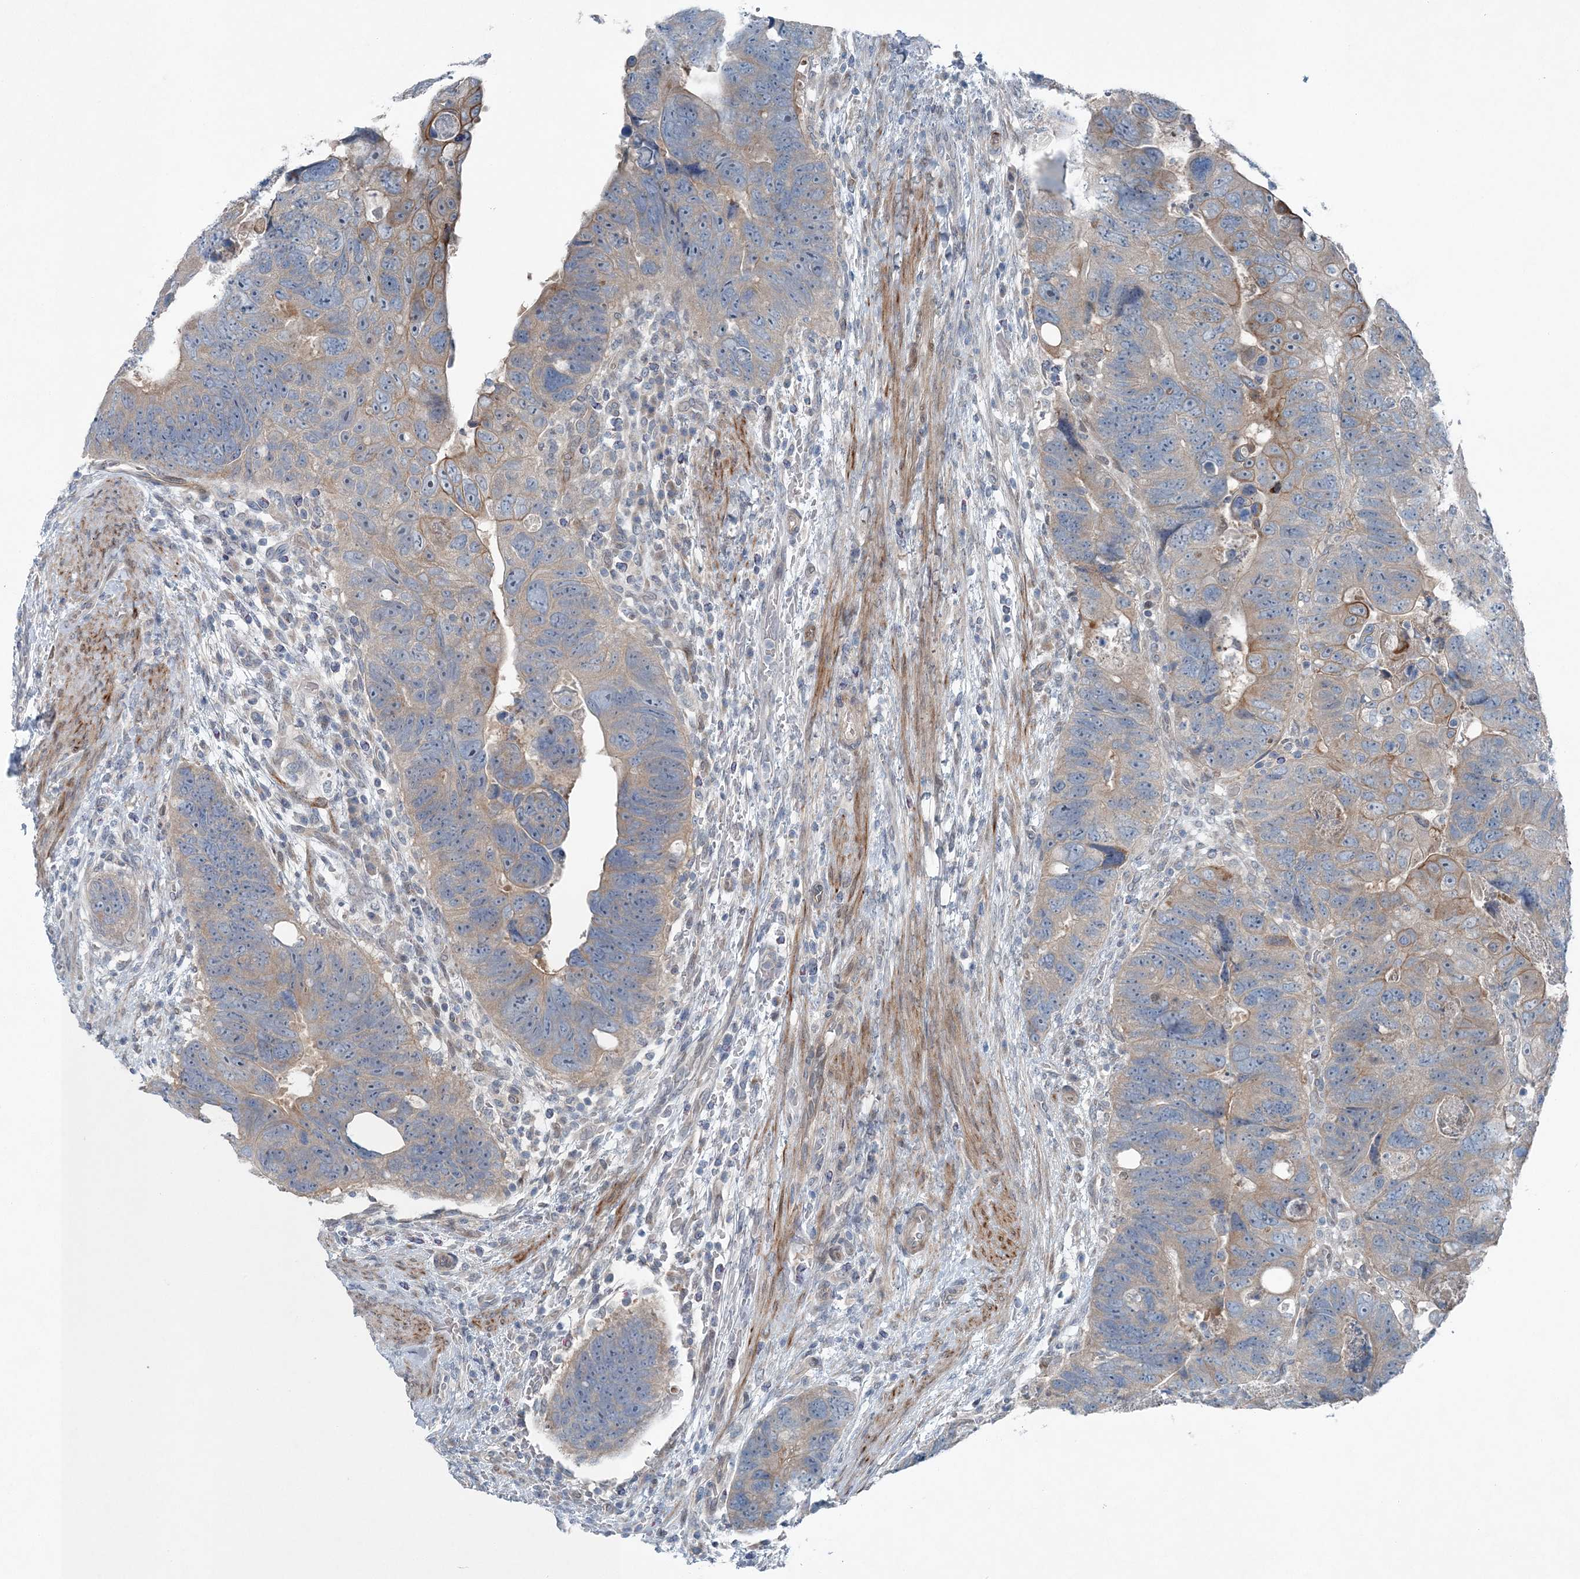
{"staining": {"intensity": "moderate", "quantity": "<25%", "location": "cytoplasmic/membranous"}, "tissue": "colorectal cancer", "cell_type": "Tumor cells", "image_type": "cancer", "snomed": [{"axis": "morphology", "description": "Adenocarcinoma, NOS"}, {"axis": "topography", "description": "Rectum"}], "caption": "Protein expression analysis of colorectal adenocarcinoma demonstrates moderate cytoplasmic/membranous staining in about <25% of tumor cells.", "gene": "KIAA1586", "patient": {"sex": "male", "age": 59}}